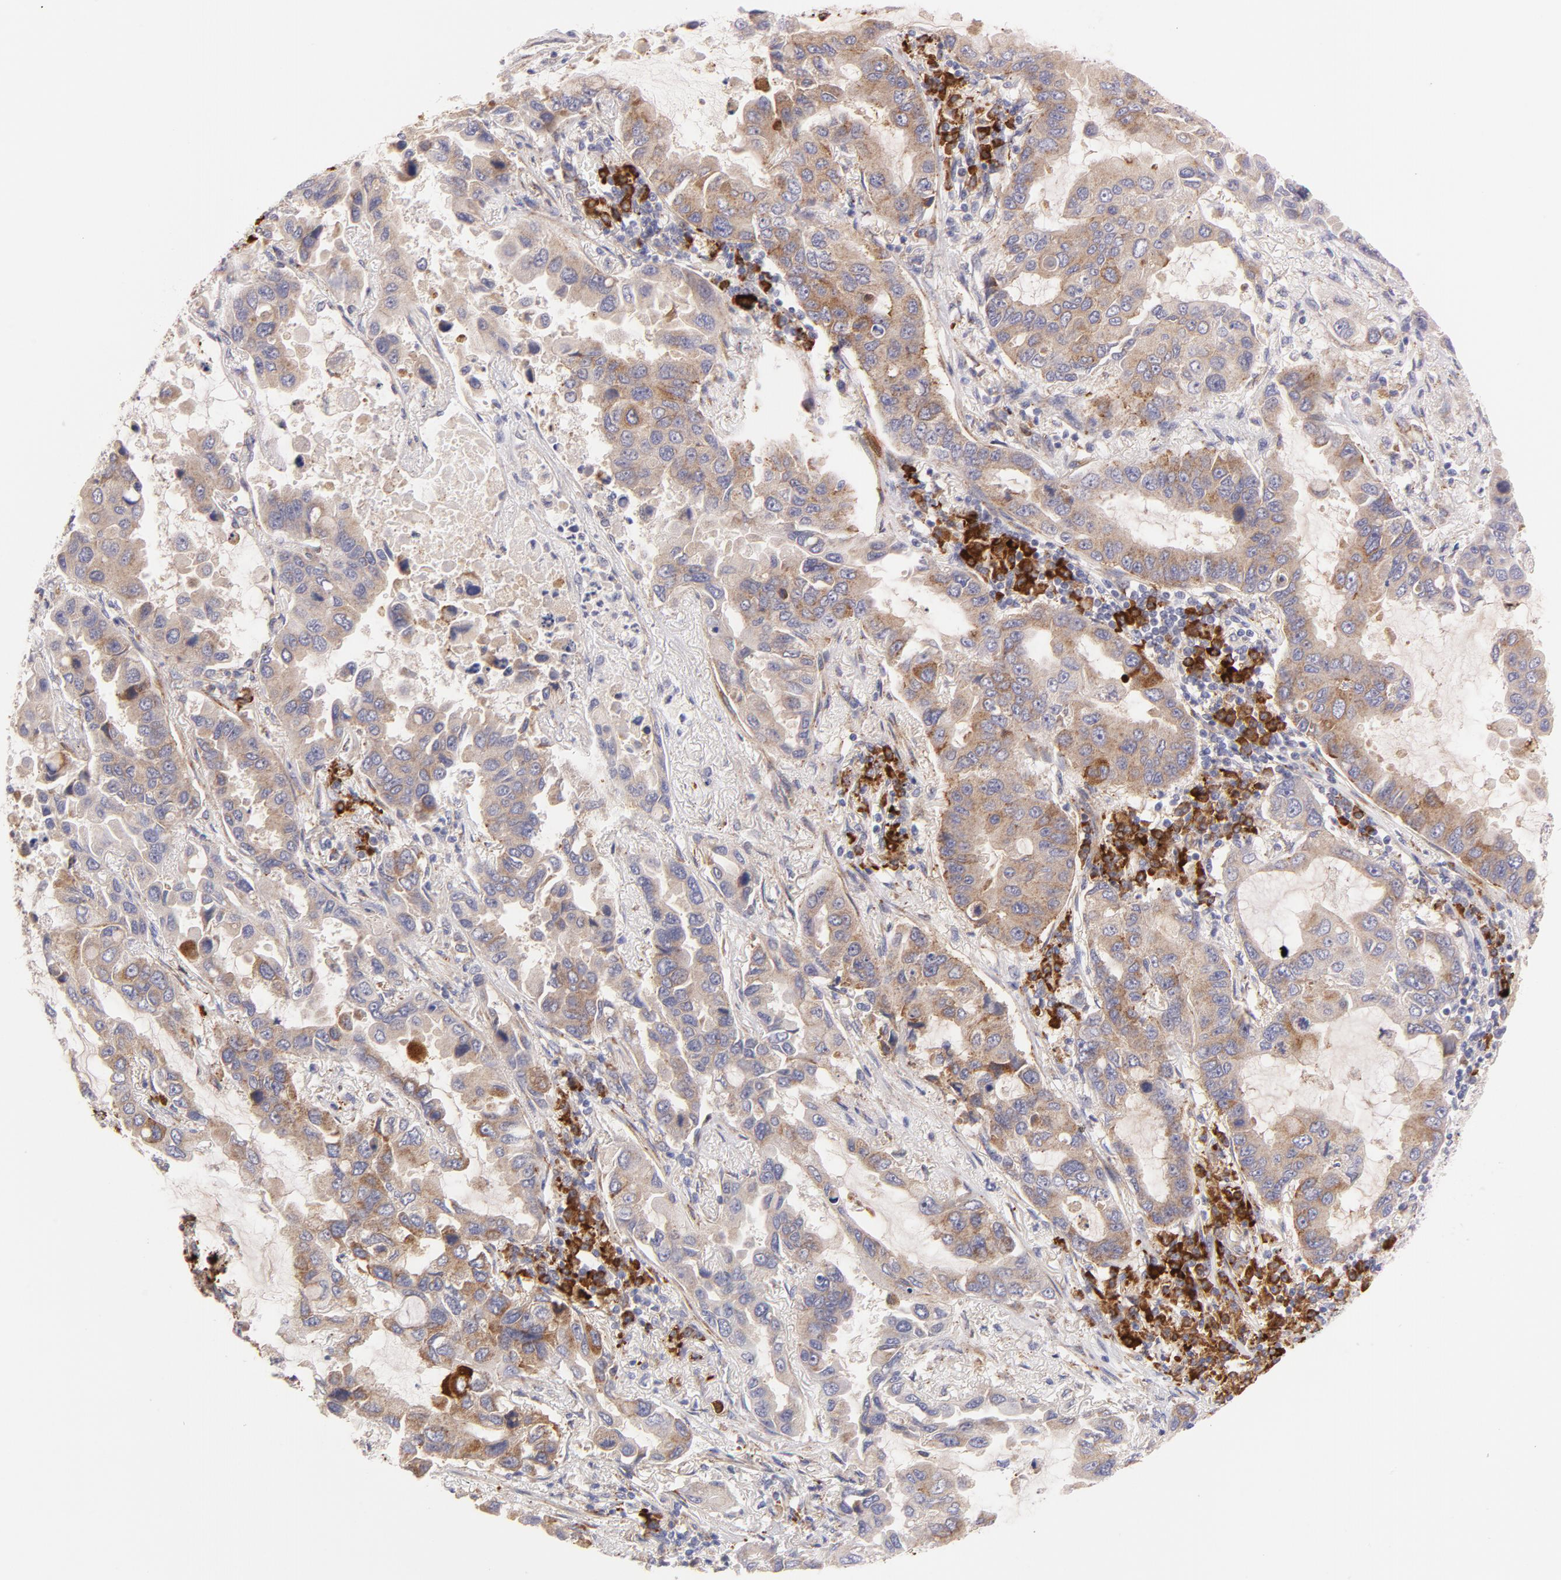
{"staining": {"intensity": "moderate", "quantity": "25%-75%", "location": "cytoplasmic/membranous"}, "tissue": "lung cancer", "cell_type": "Tumor cells", "image_type": "cancer", "snomed": [{"axis": "morphology", "description": "Adenocarcinoma, NOS"}, {"axis": "topography", "description": "Lung"}], "caption": "This micrograph displays lung cancer (adenocarcinoma) stained with IHC to label a protein in brown. The cytoplasmic/membranous of tumor cells show moderate positivity for the protein. Nuclei are counter-stained blue.", "gene": "RAPGEF3", "patient": {"sex": "male", "age": 64}}